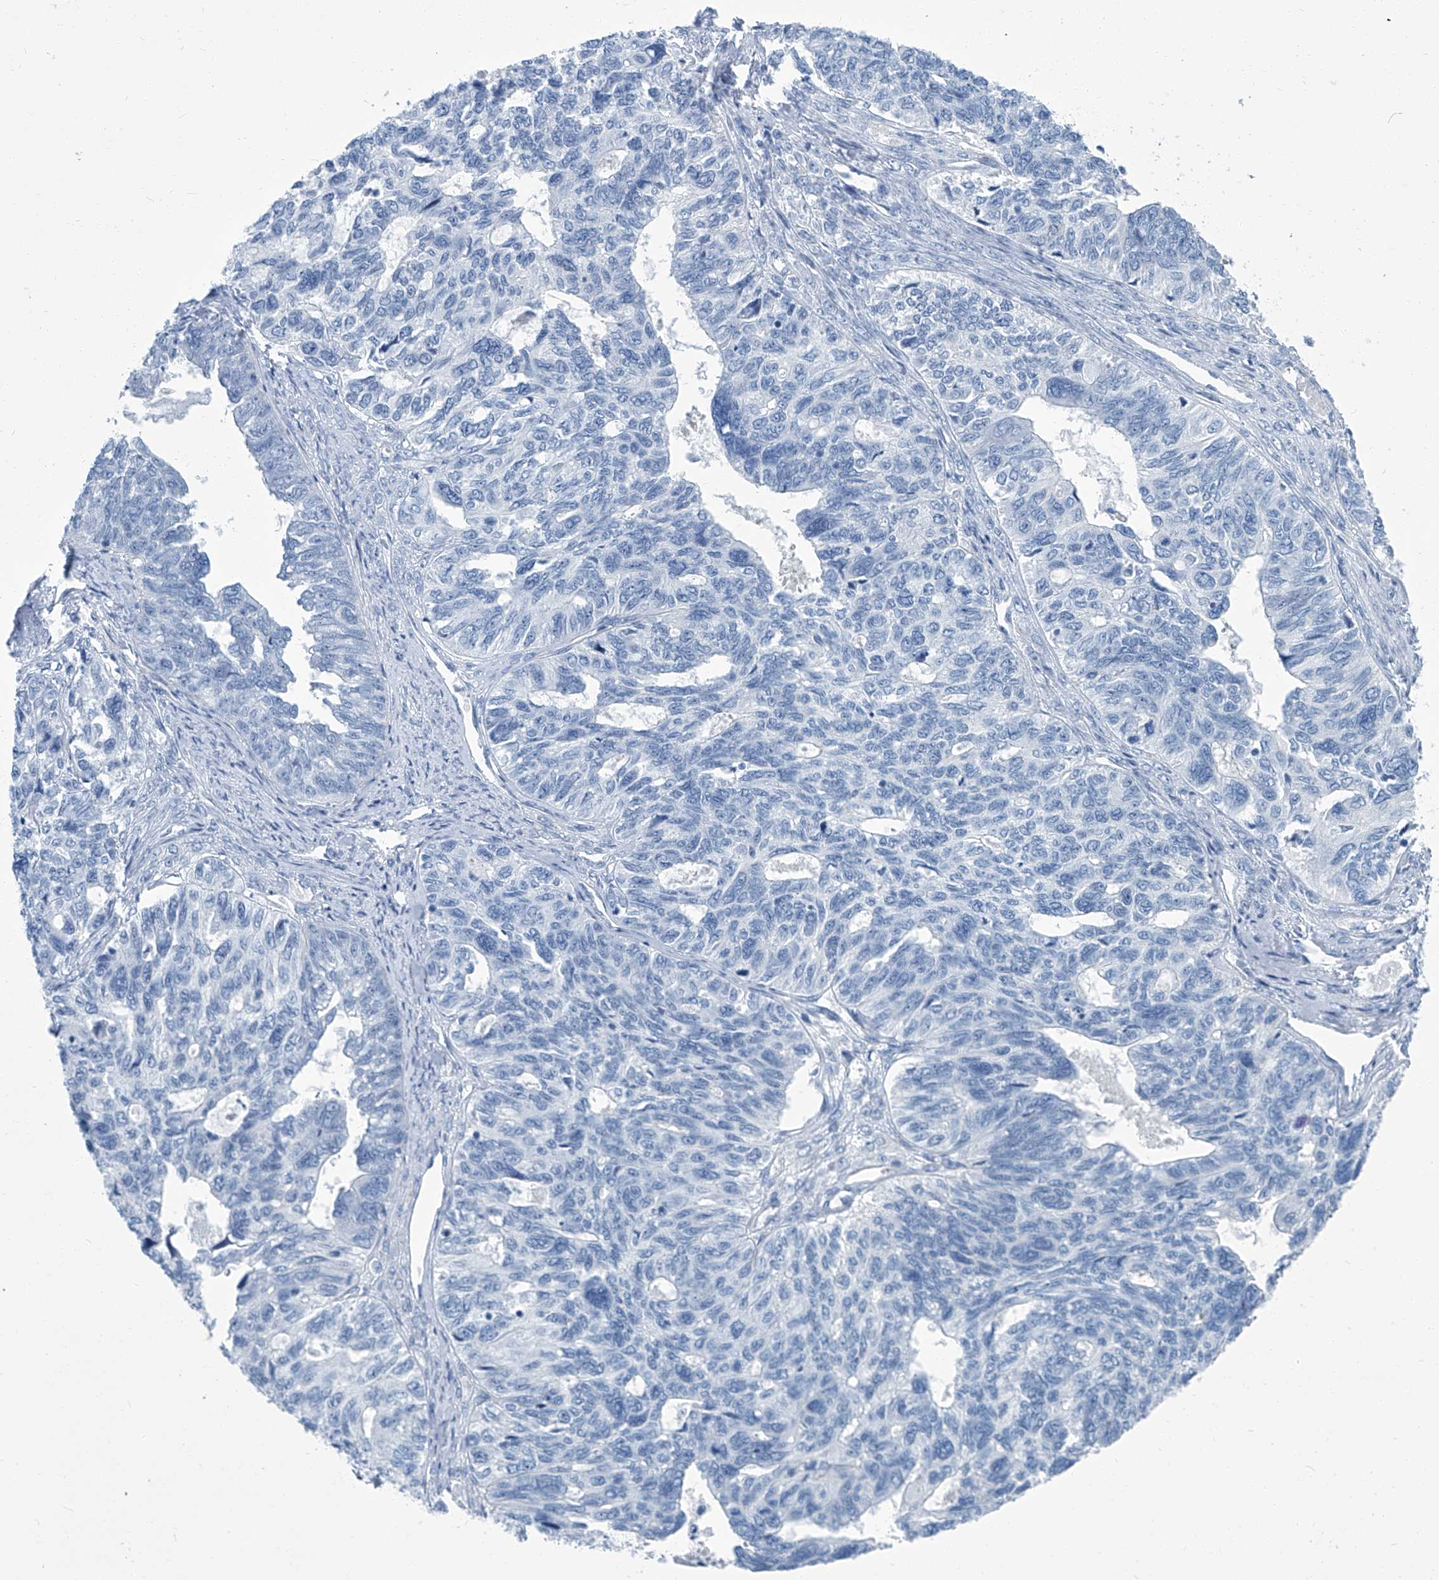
{"staining": {"intensity": "negative", "quantity": "none", "location": "none"}, "tissue": "ovarian cancer", "cell_type": "Tumor cells", "image_type": "cancer", "snomed": [{"axis": "morphology", "description": "Cystadenocarcinoma, serous, NOS"}, {"axis": "topography", "description": "Ovary"}], "caption": "Tumor cells show no significant protein positivity in ovarian cancer.", "gene": "PFKL", "patient": {"sex": "female", "age": 79}}